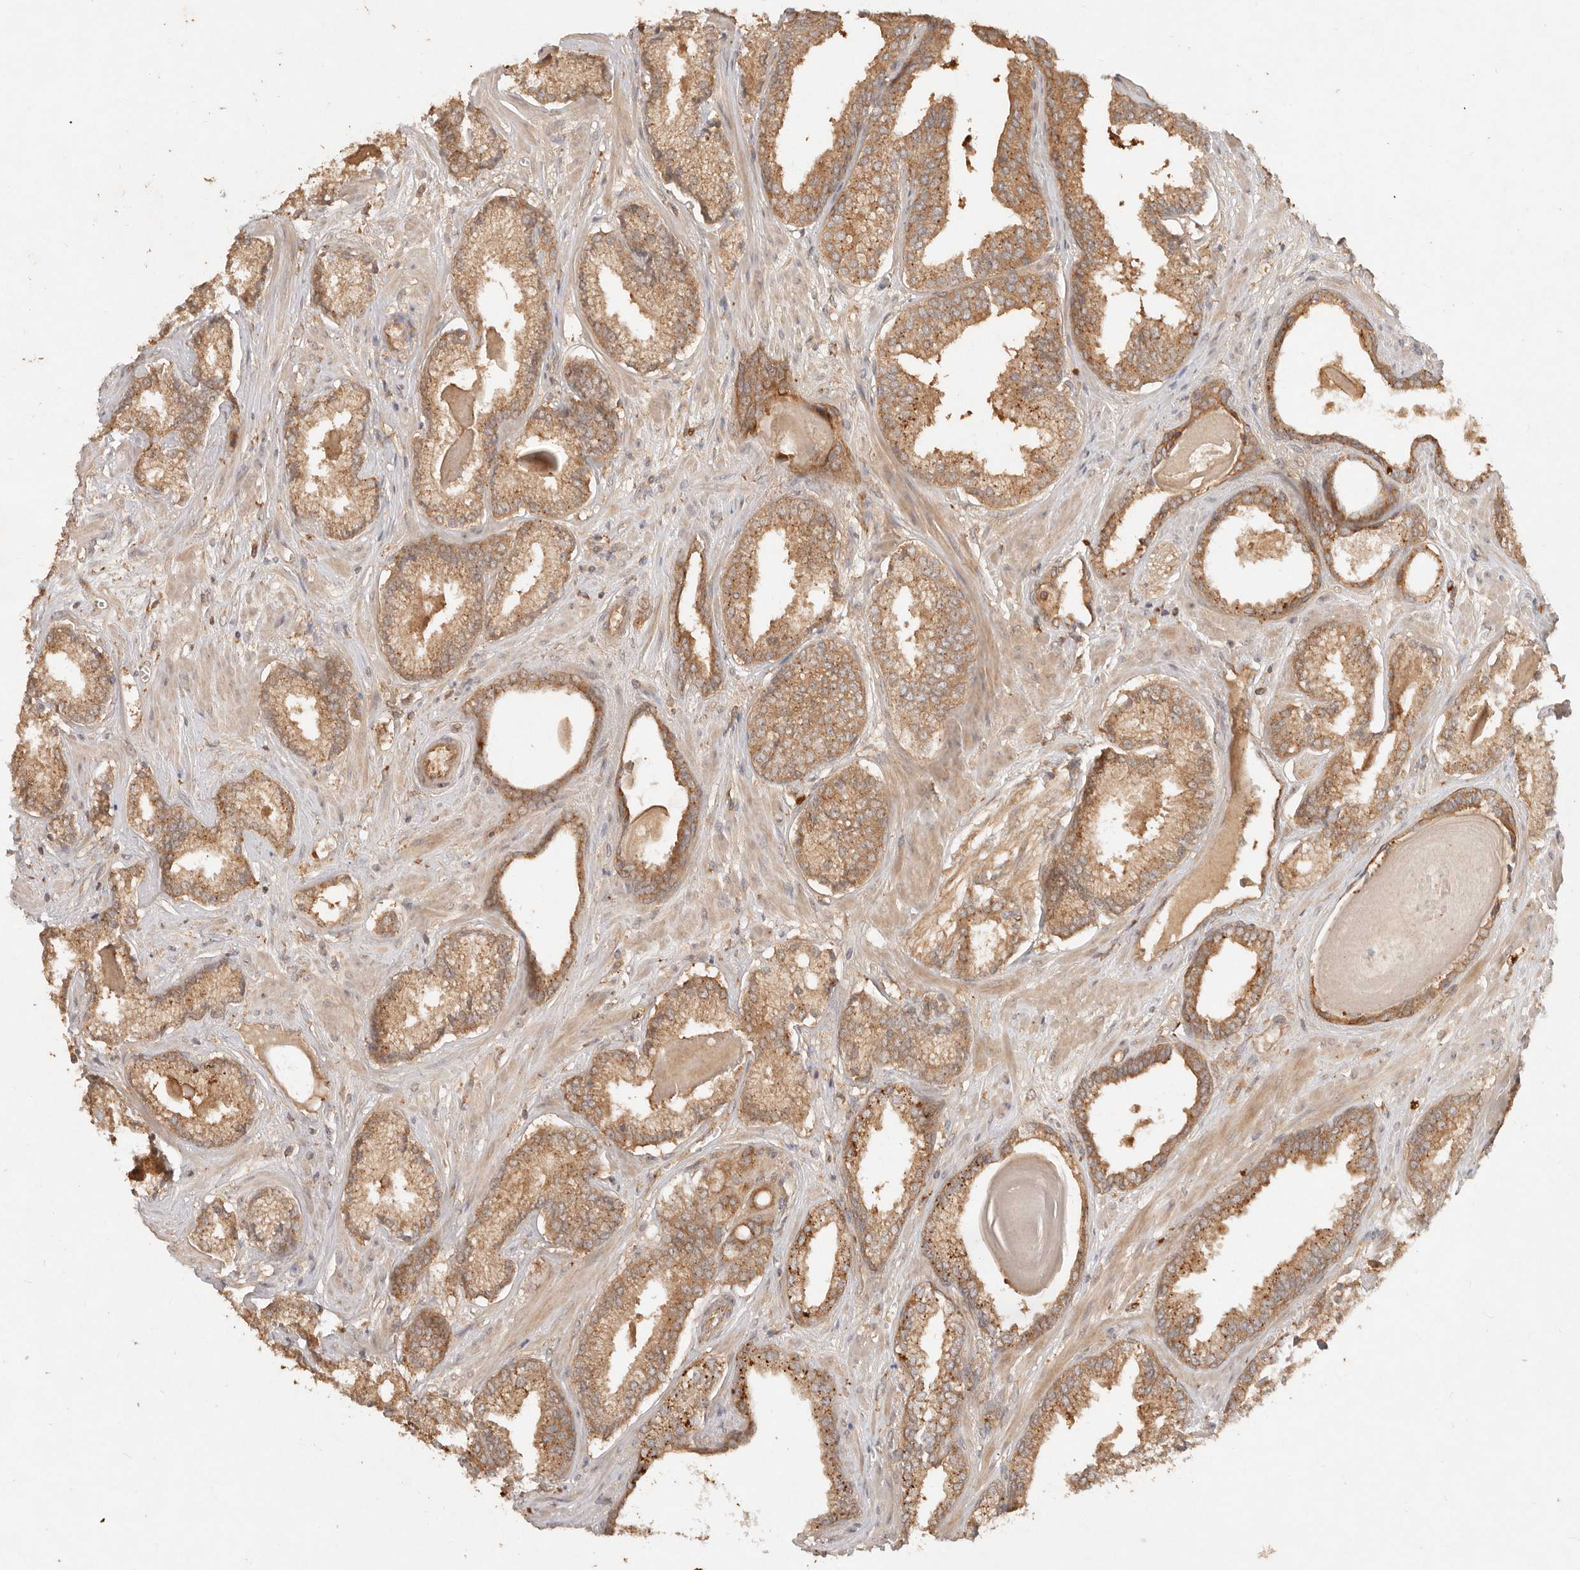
{"staining": {"intensity": "moderate", "quantity": ">75%", "location": "cytoplasmic/membranous"}, "tissue": "prostate cancer", "cell_type": "Tumor cells", "image_type": "cancer", "snomed": [{"axis": "morphology", "description": "Adenocarcinoma, Low grade"}, {"axis": "topography", "description": "Prostate"}], "caption": "High-power microscopy captured an immunohistochemistry image of prostate low-grade adenocarcinoma, revealing moderate cytoplasmic/membranous staining in approximately >75% of tumor cells.", "gene": "HECTD3", "patient": {"sex": "male", "age": 70}}